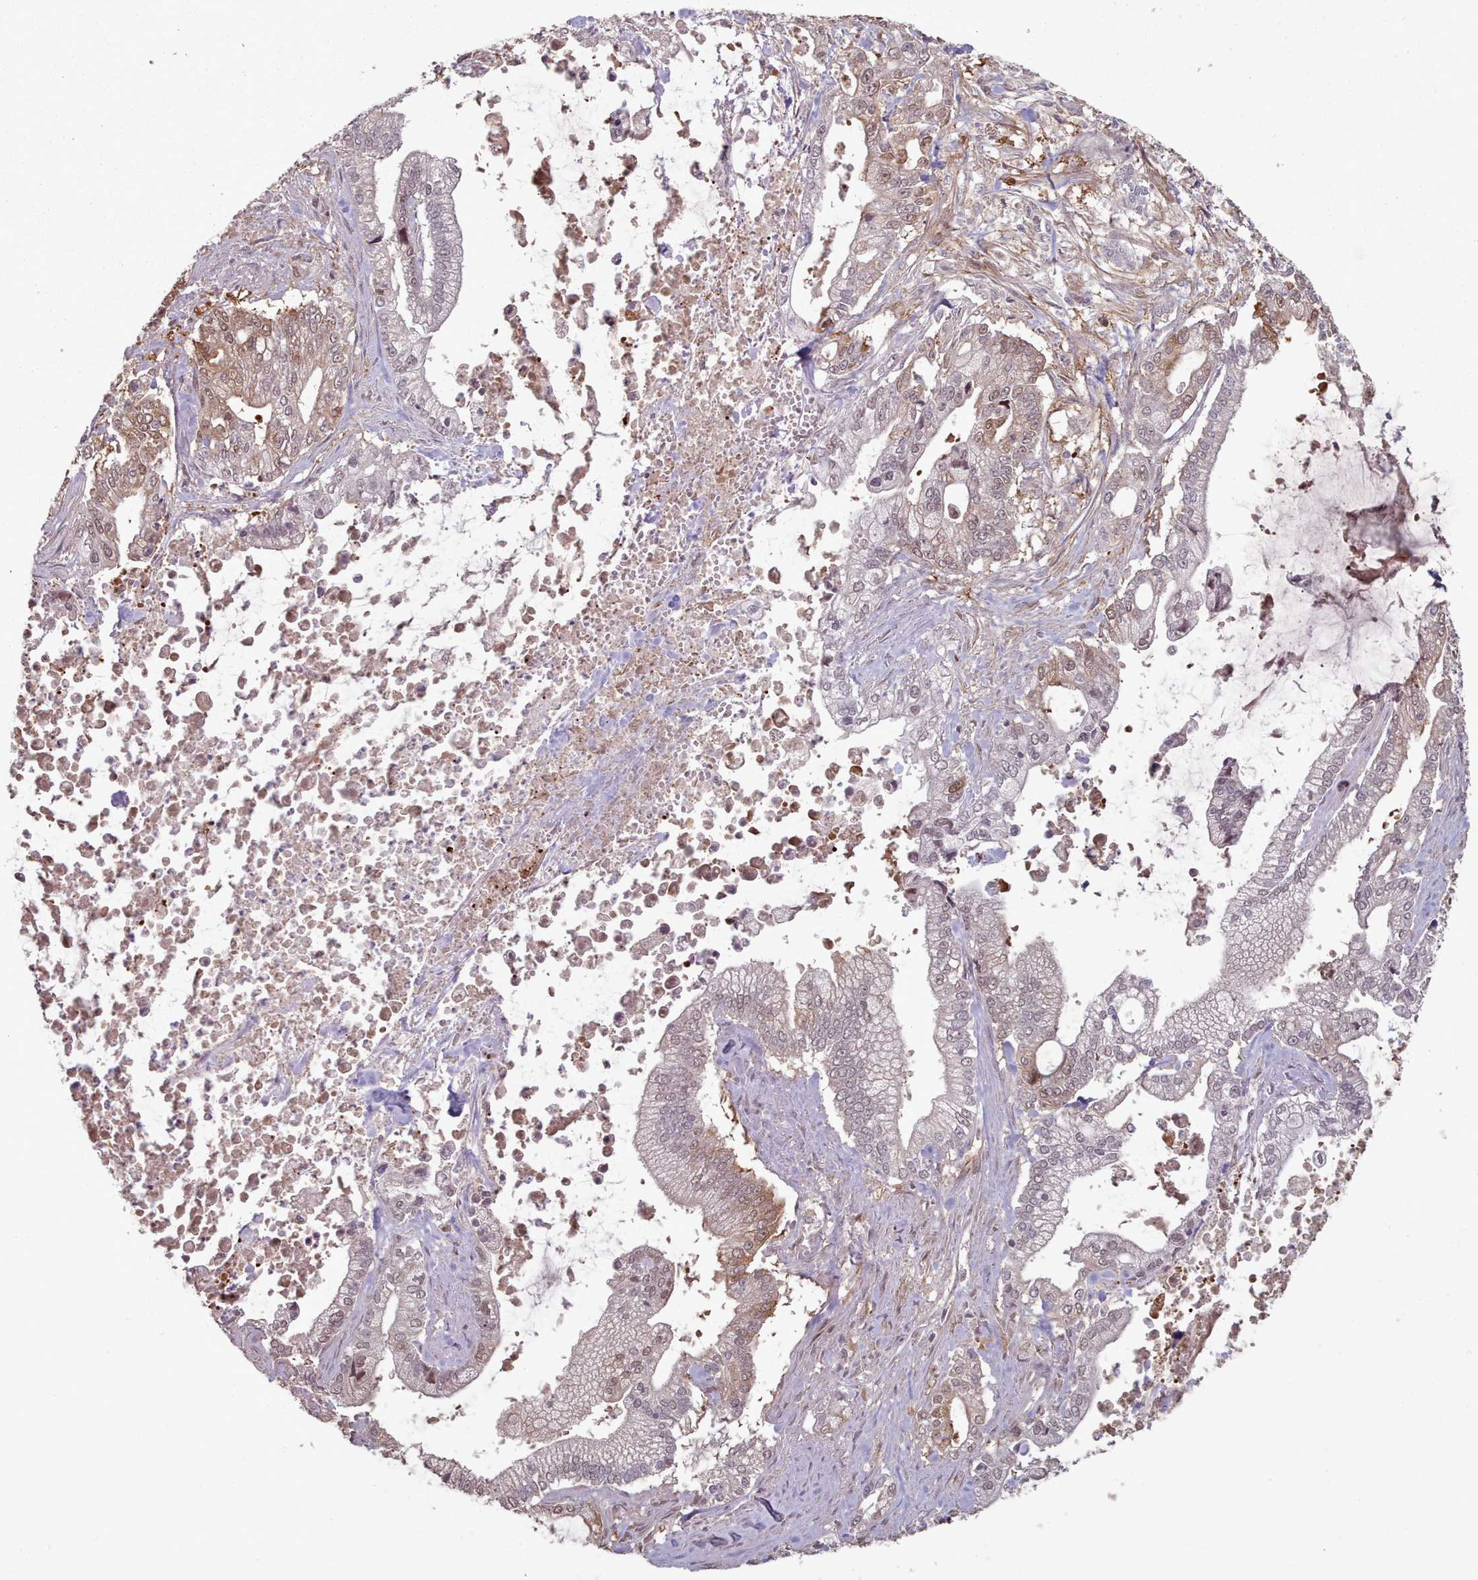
{"staining": {"intensity": "moderate", "quantity": "25%-75%", "location": "cytoplasmic/membranous,nuclear"}, "tissue": "pancreatic cancer", "cell_type": "Tumor cells", "image_type": "cancer", "snomed": [{"axis": "morphology", "description": "Adenocarcinoma, NOS"}, {"axis": "topography", "description": "Pancreas"}], "caption": "Immunohistochemistry of human pancreatic adenocarcinoma reveals medium levels of moderate cytoplasmic/membranous and nuclear positivity in approximately 25%-75% of tumor cells.", "gene": "ERCC6L", "patient": {"sex": "male", "age": 69}}